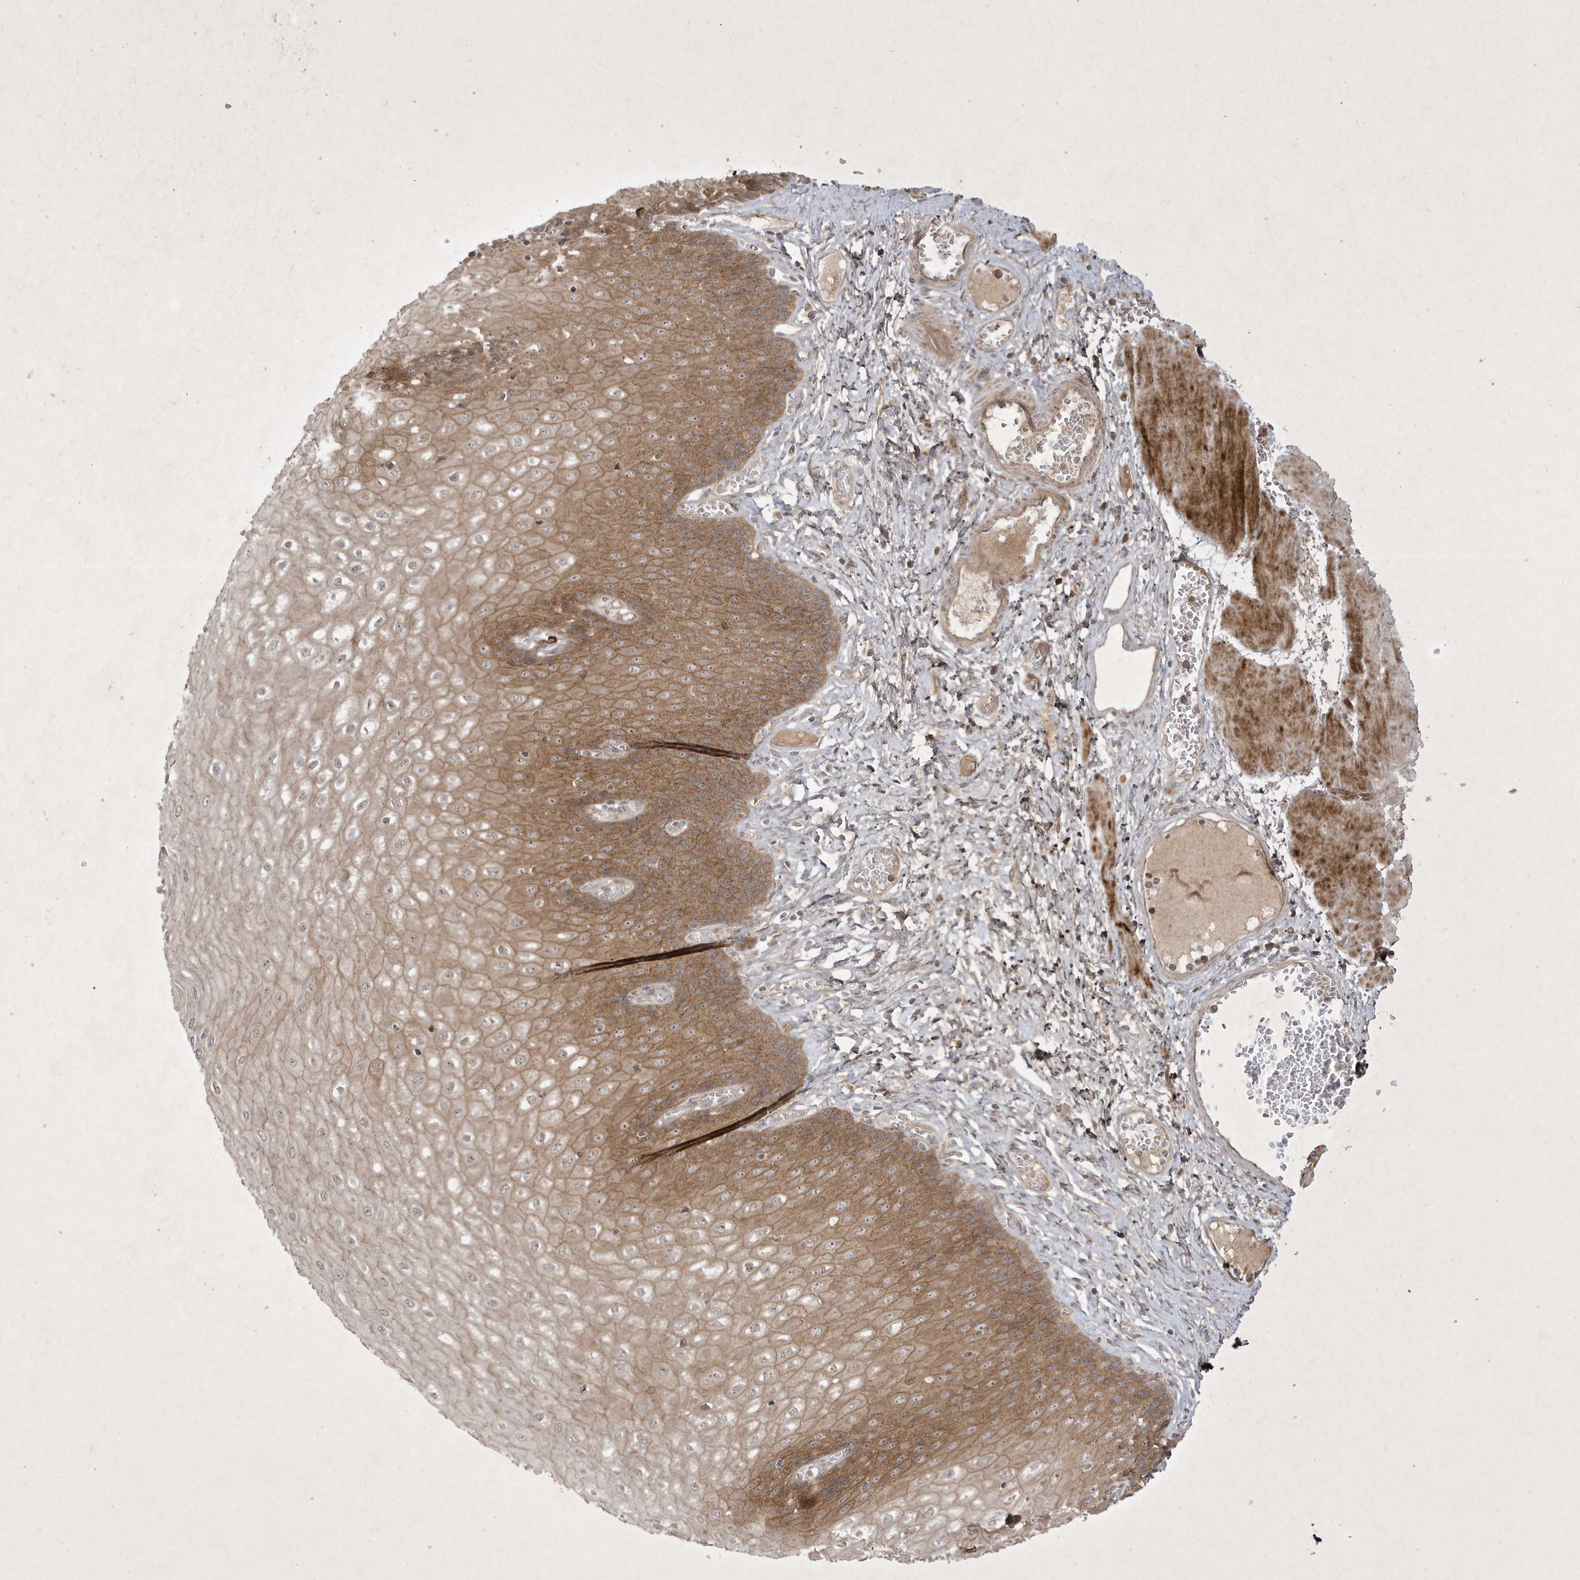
{"staining": {"intensity": "moderate", "quantity": ">75%", "location": "cytoplasmic/membranous"}, "tissue": "esophagus", "cell_type": "Squamous epithelial cells", "image_type": "normal", "snomed": [{"axis": "morphology", "description": "Normal tissue, NOS"}, {"axis": "topography", "description": "Esophagus"}], "caption": "Immunohistochemical staining of normal human esophagus reveals medium levels of moderate cytoplasmic/membranous staining in about >75% of squamous epithelial cells.", "gene": "FAM83C", "patient": {"sex": "male", "age": 60}}